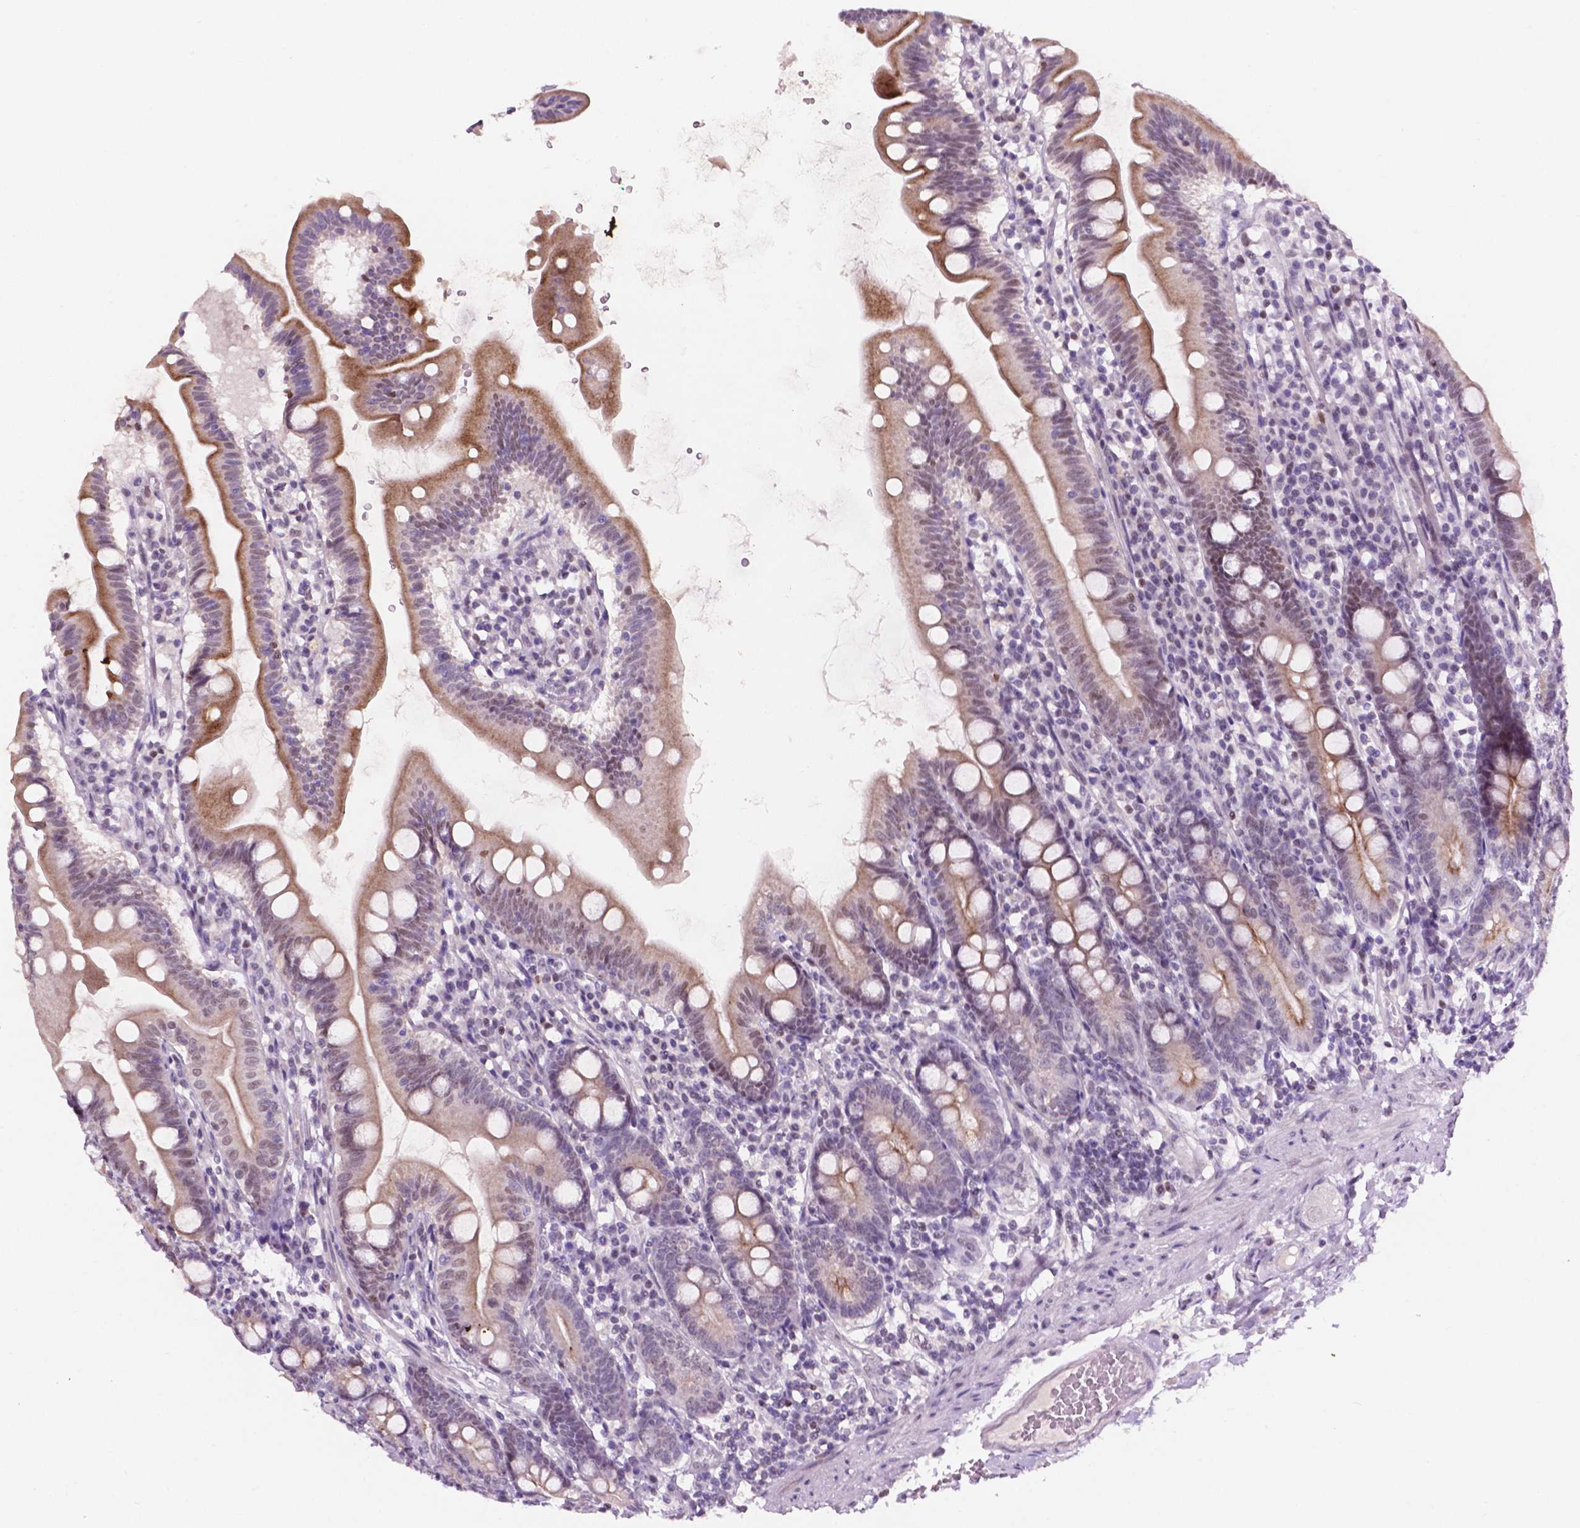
{"staining": {"intensity": "moderate", "quantity": "25%-75%", "location": "cytoplasmic/membranous"}, "tissue": "duodenum", "cell_type": "Glandular cells", "image_type": "normal", "snomed": [{"axis": "morphology", "description": "Normal tissue, NOS"}, {"axis": "topography", "description": "Duodenum"}], "caption": "The immunohistochemical stain highlights moderate cytoplasmic/membranous expression in glandular cells of unremarkable duodenum.", "gene": "FAM50B", "patient": {"sex": "female", "age": 67}}